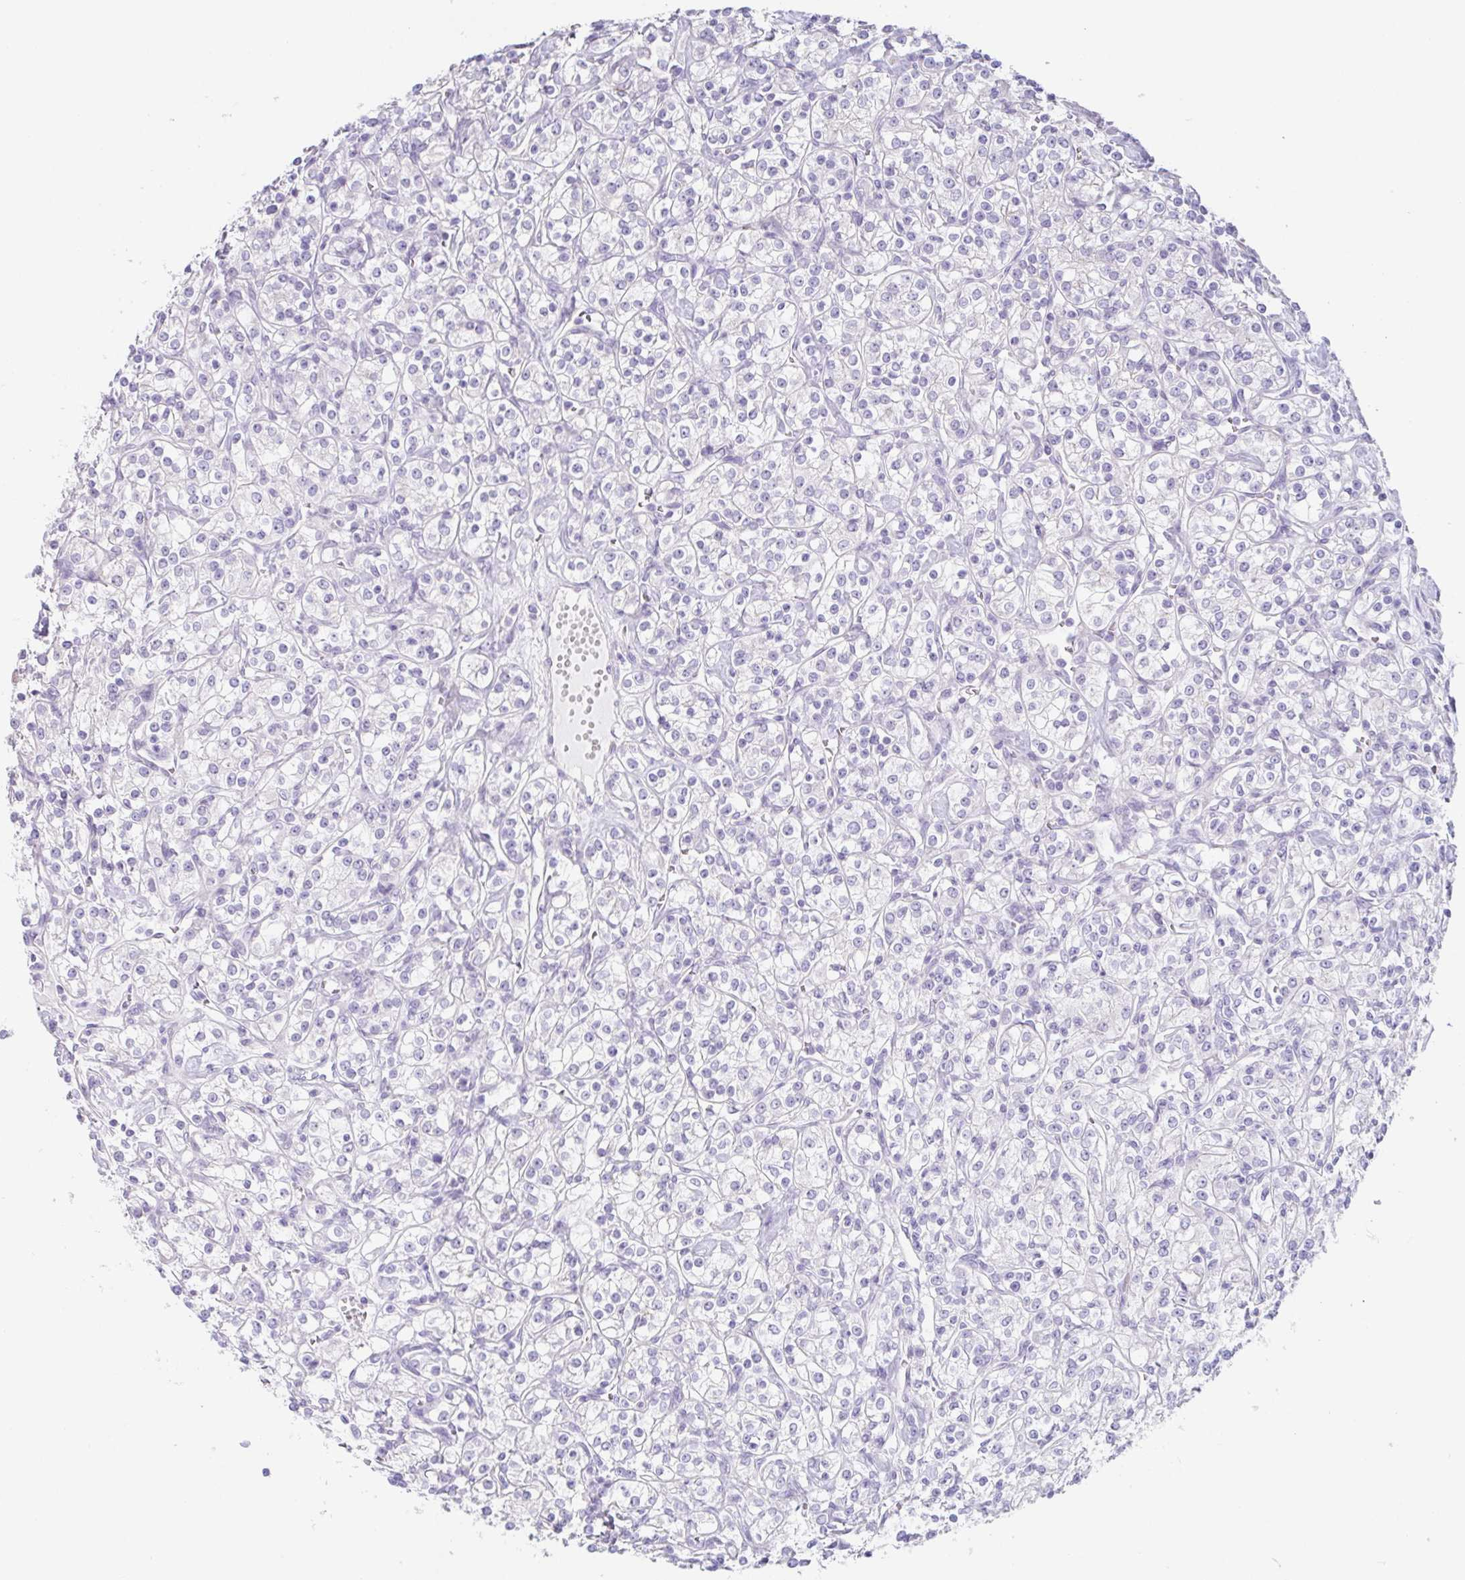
{"staining": {"intensity": "negative", "quantity": "none", "location": "none"}, "tissue": "renal cancer", "cell_type": "Tumor cells", "image_type": "cancer", "snomed": [{"axis": "morphology", "description": "Adenocarcinoma, NOS"}, {"axis": "topography", "description": "Kidney"}], "caption": "Protein analysis of renal adenocarcinoma exhibits no significant expression in tumor cells.", "gene": "HDGFL1", "patient": {"sex": "male", "age": 77}}